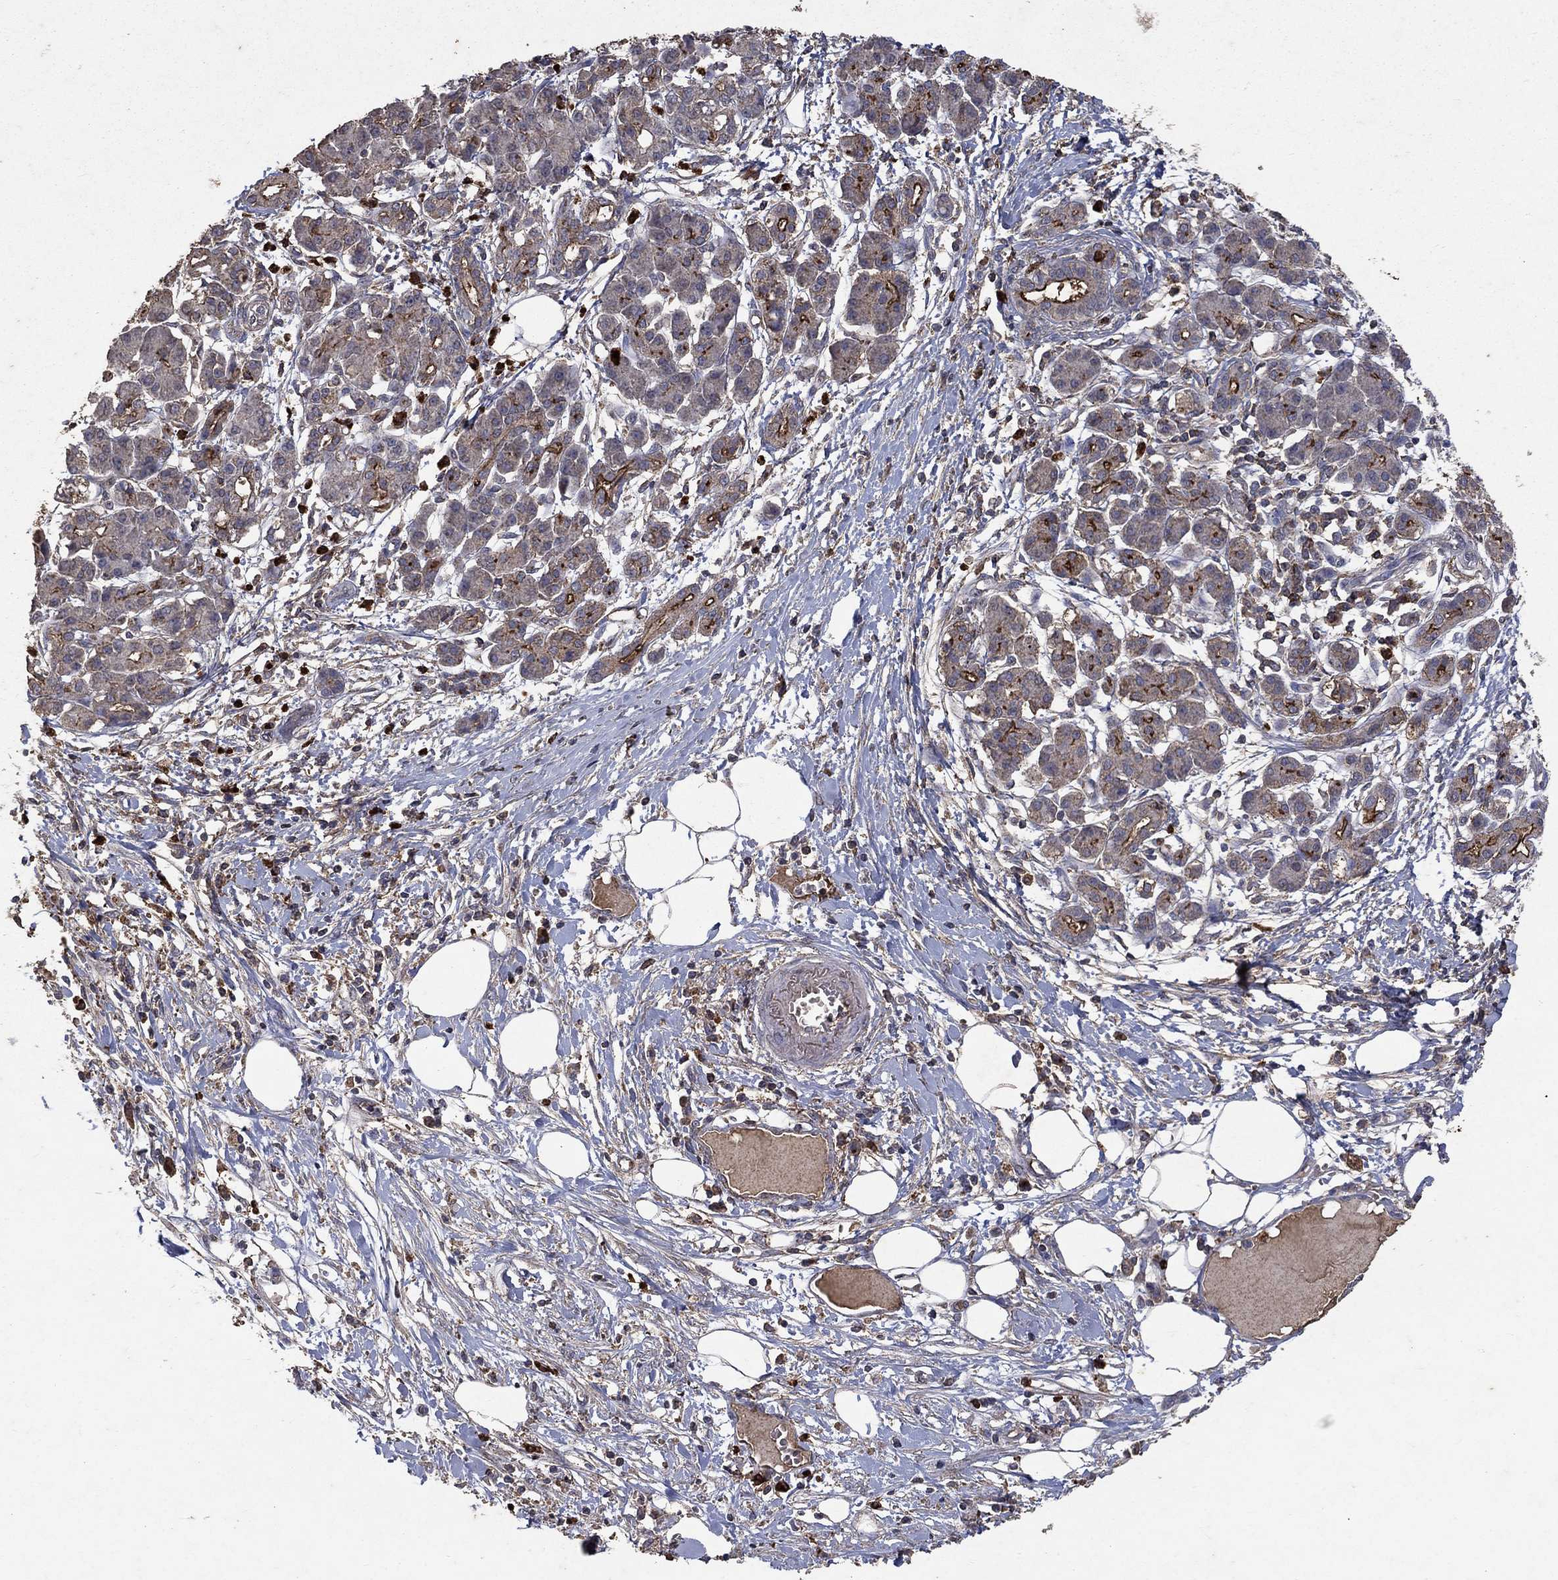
{"staining": {"intensity": "strong", "quantity": "<25%", "location": "cytoplasmic/membranous"}, "tissue": "pancreatic cancer", "cell_type": "Tumor cells", "image_type": "cancer", "snomed": [{"axis": "morphology", "description": "Adenocarcinoma, NOS"}, {"axis": "topography", "description": "Pancreas"}], "caption": "Immunohistochemical staining of human pancreatic cancer (adenocarcinoma) shows medium levels of strong cytoplasmic/membranous protein expression in approximately <25% of tumor cells. (IHC, brightfield microscopy, high magnification).", "gene": "CD24", "patient": {"sex": "male", "age": 72}}